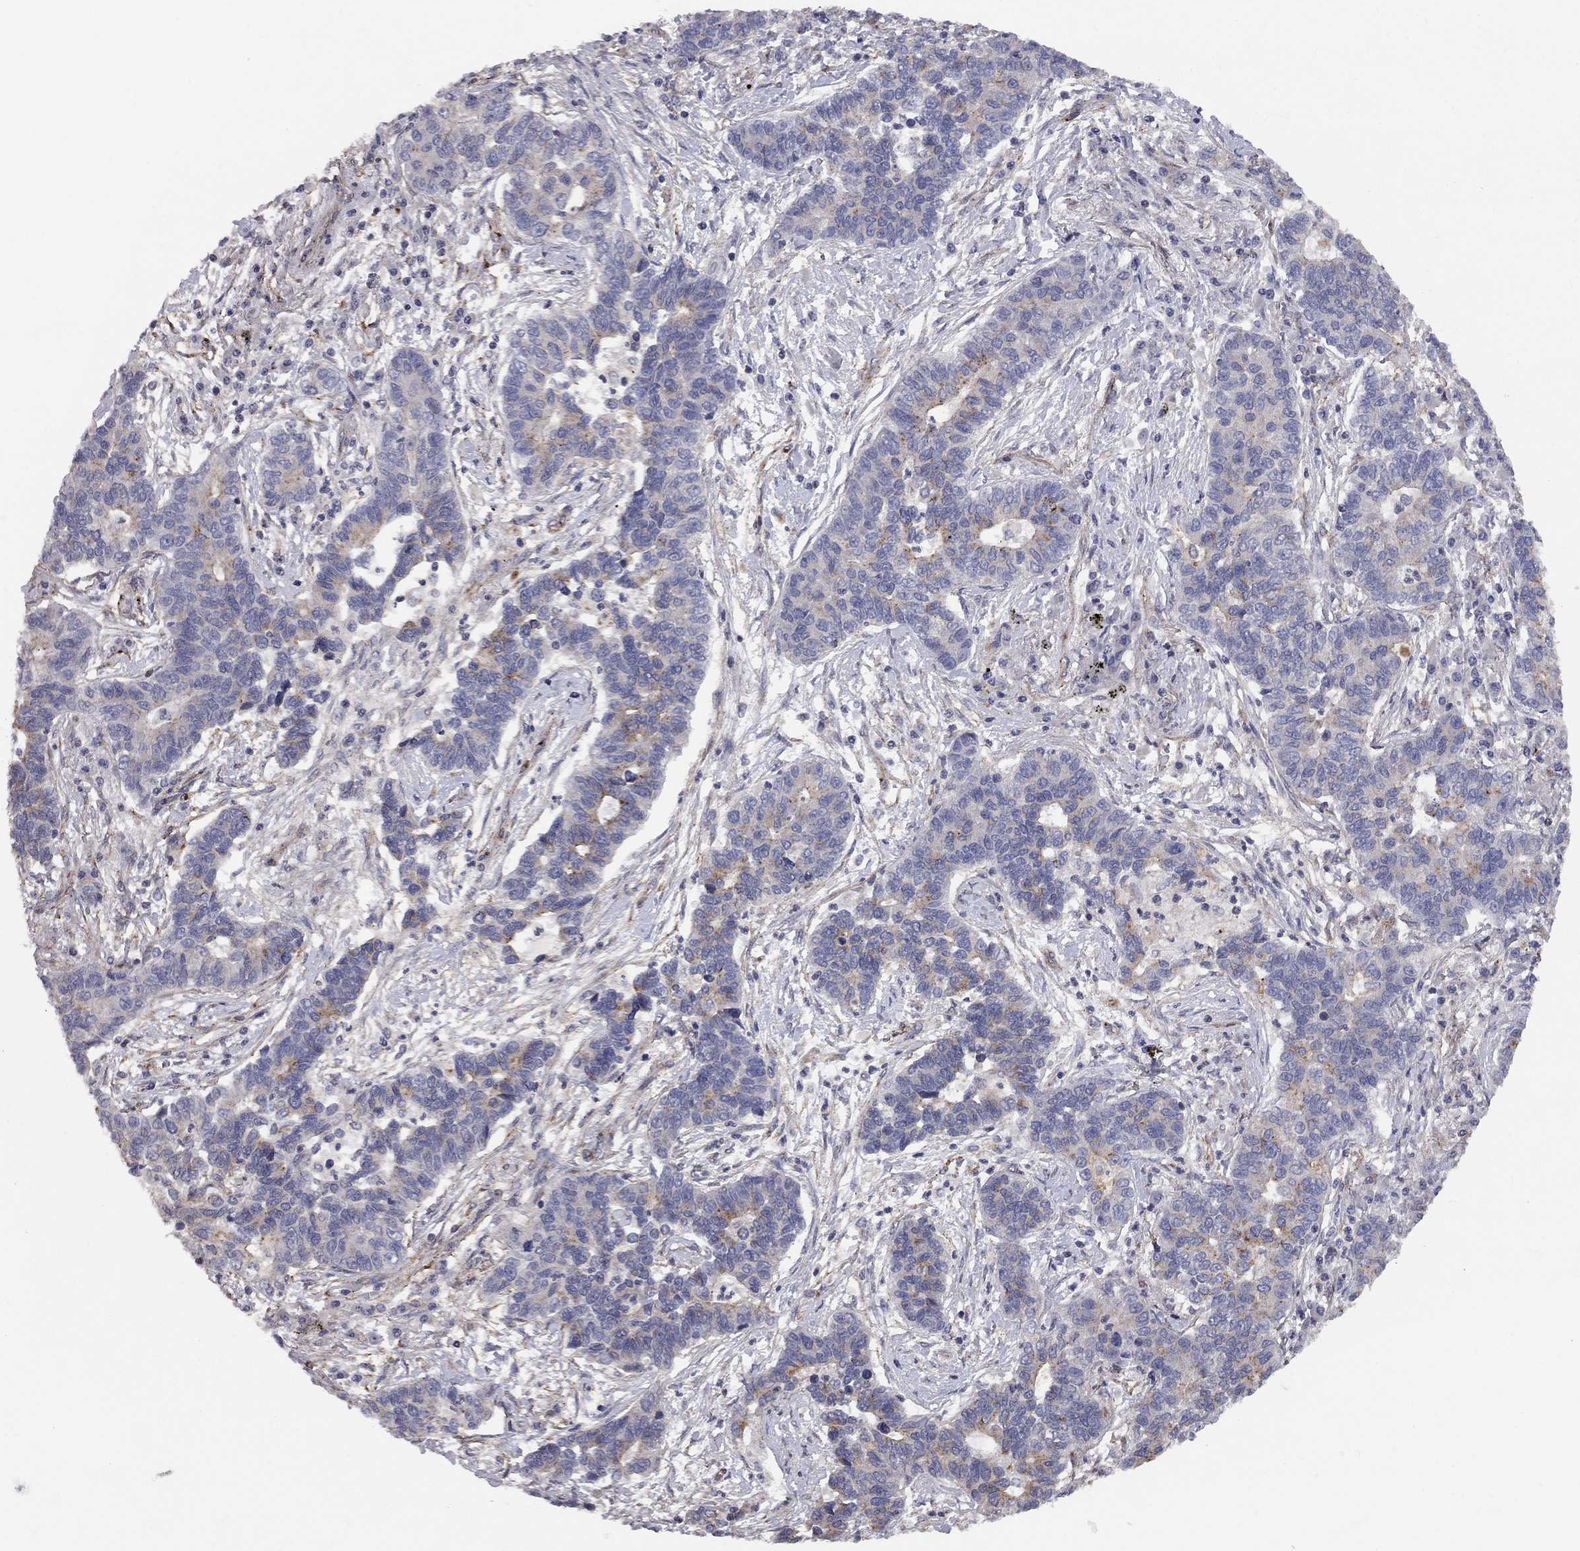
{"staining": {"intensity": "weak", "quantity": "<25%", "location": "cytoplasmic/membranous"}, "tissue": "lung cancer", "cell_type": "Tumor cells", "image_type": "cancer", "snomed": [{"axis": "morphology", "description": "Adenocarcinoma, NOS"}, {"axis": "topography", "description": "Lung"}], "caption": "This is an IHC micrograph of lung cancer (adenocarcinoma). There is no expression in tumor cells.", "gene": "RASEF", "patient": {"sex": "female", "age": 57}}